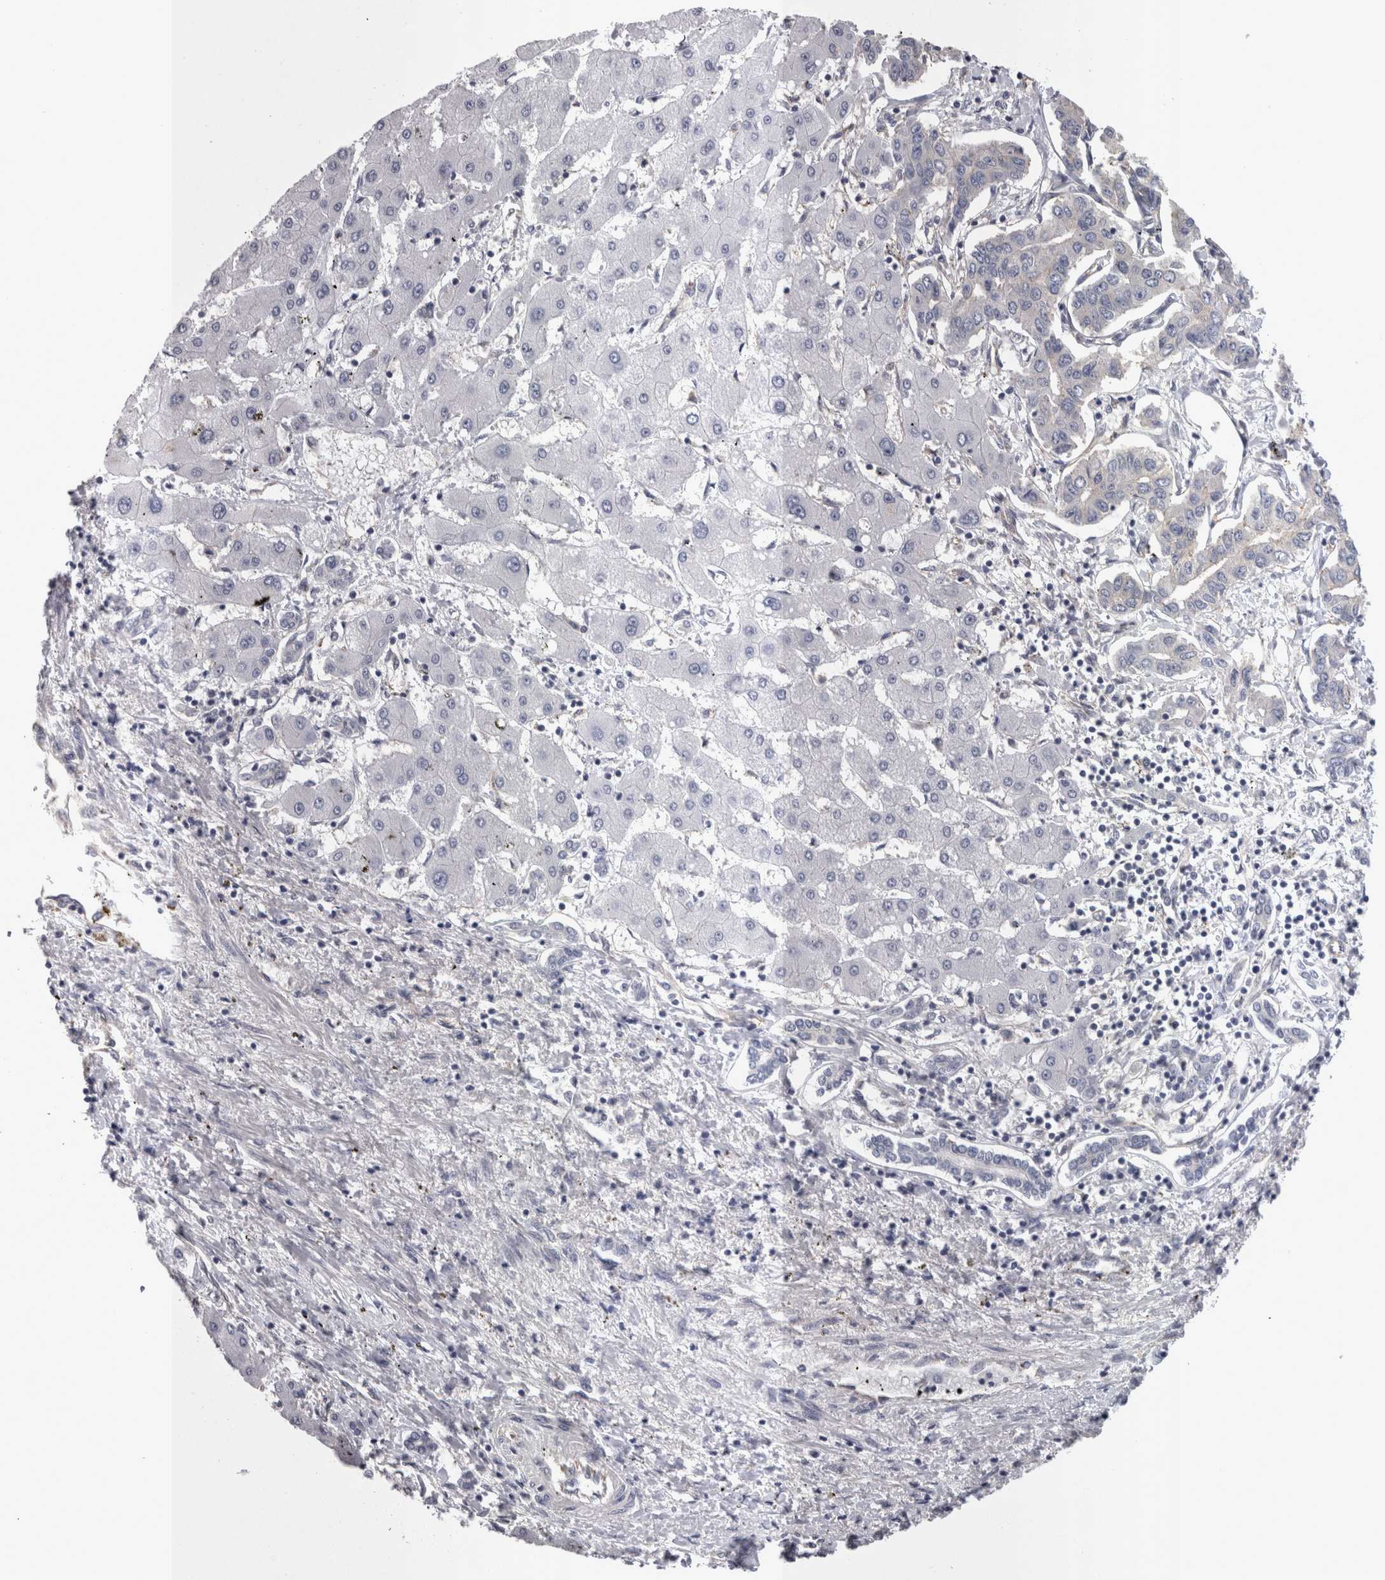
{"staining": {"intensity": "negative", "quantity": "none", "location": "none"}, "tissue": "liver cancer", "cell_type": "Tumor cells", "image_type": "cancer", "snomed": [{"axis": "morphology", "description": "Cholangiocarcinoma"}, {"axis": "topography", "description": "Liver"}], "caption": "A photomicrograph of human liver cancer (cholangiocarcinoma) is negative for staining in tumor cells.", "gene": "LYZL6", "patient": {"sex": "male", "age": 59}}